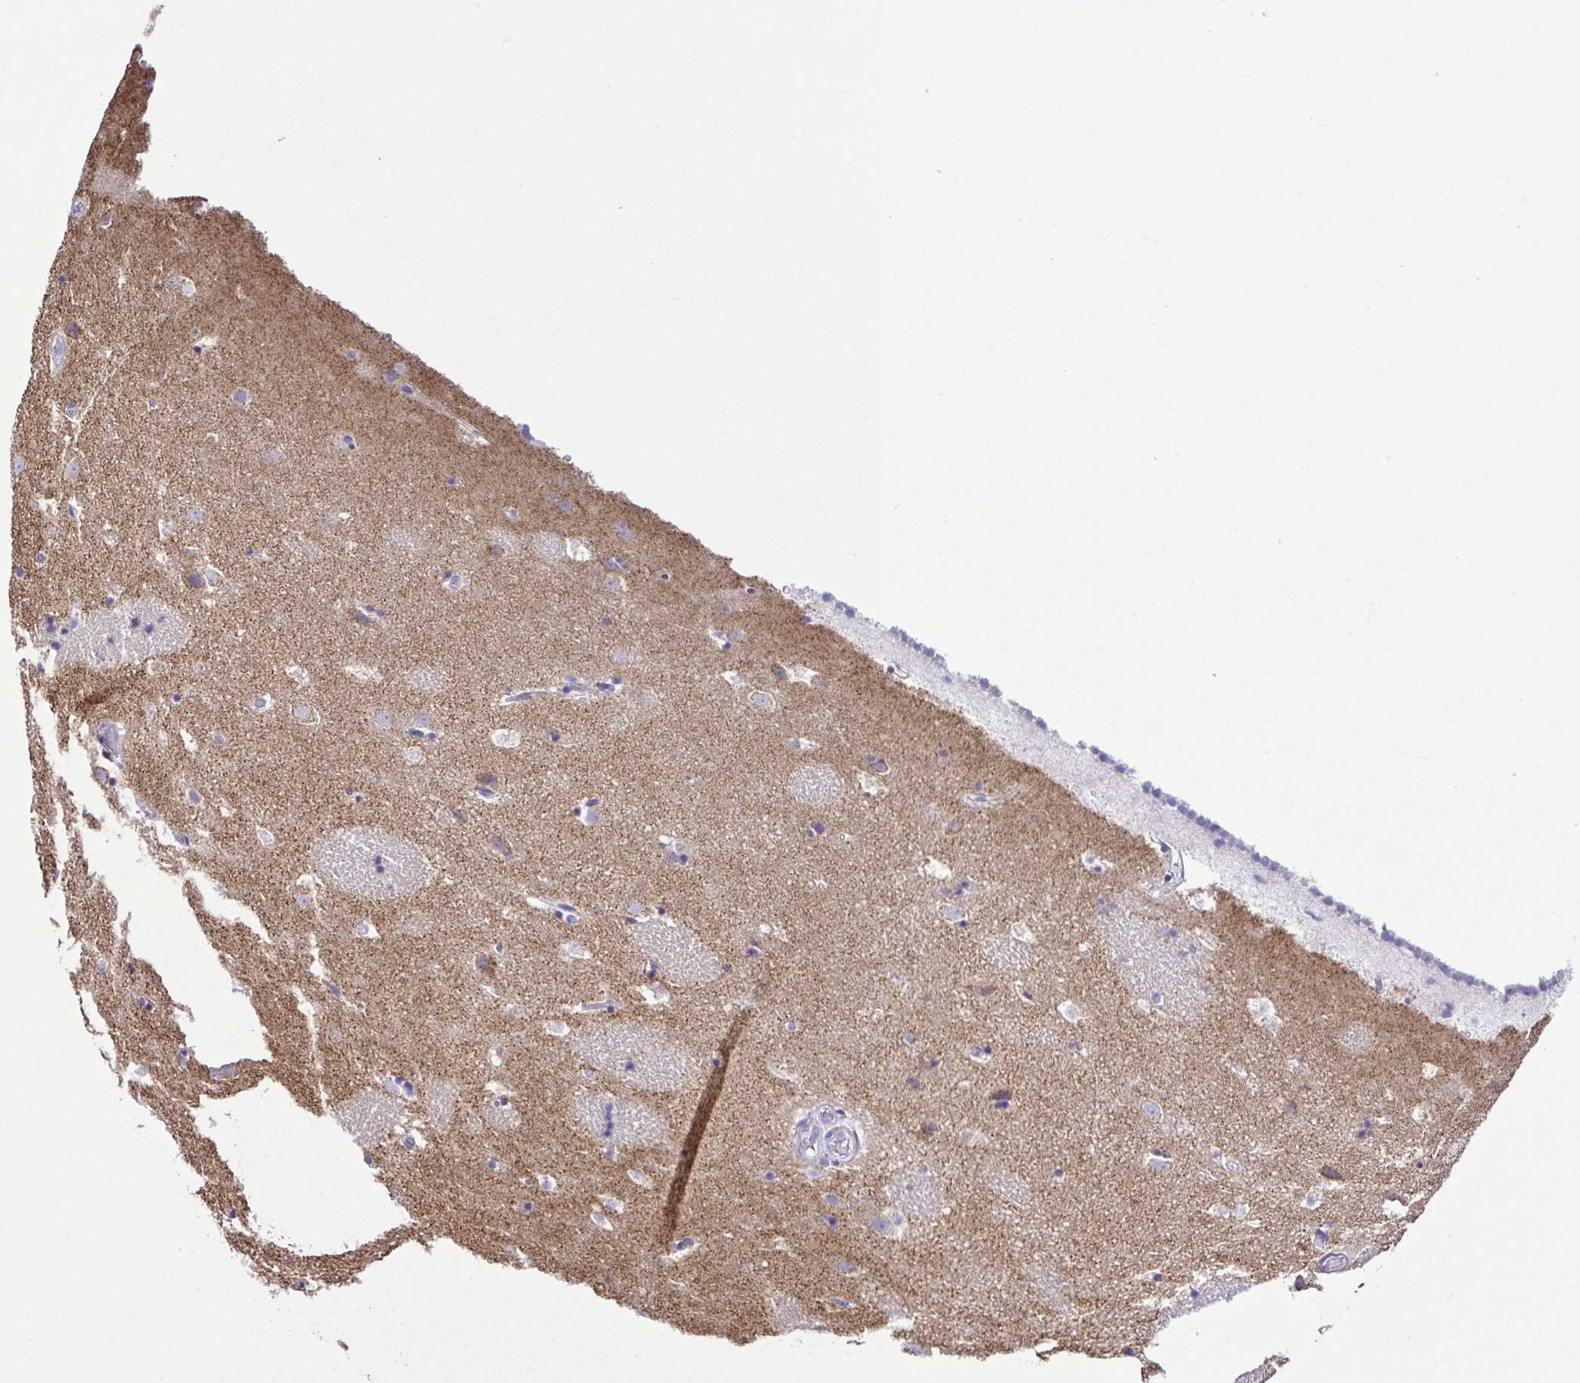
{"staining": {"intensity": "negative", "quantity": "none", "location": "none"}, "tissue": "caudate", "cell_type": "Glial cells", "image_type": "normal", "snomed": [{"axis": "morphology", "description": "Normal tissue, NOS"}, {"axis": "topography", "description": "Lateral ventricle wall"}], "caption": "Micrograph shows no protein expression in glial cells of benign caudate. (Stains: DAB (3,3'-diaminobenzidine) immunohistochemistry (IHC) with hematoxylin counter stain, Microscopy: brightfield microscopy at high magnification).", "gene": "SYT1", "patient": {"sex": "male", "age": 37}}